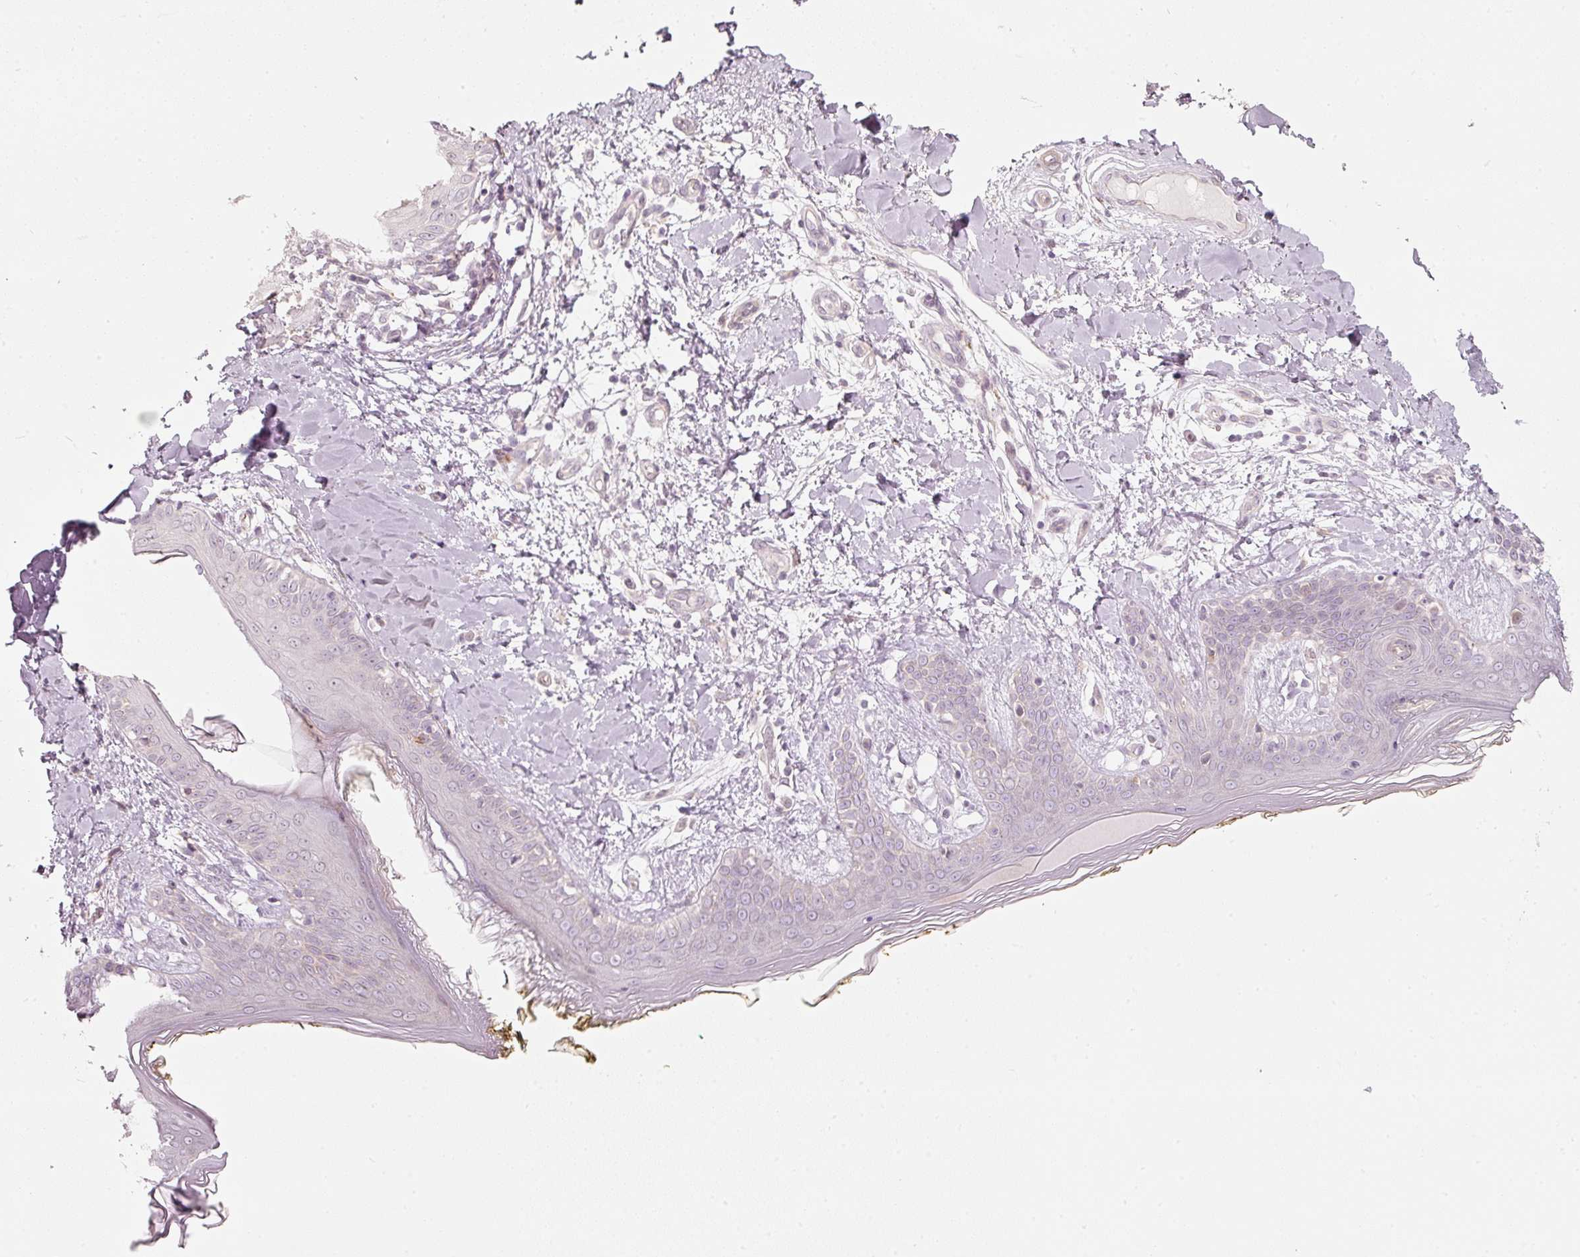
{"staining": {"intensity": "negative", "quantity": "none", "location": "none"}, "tissue": "skin", "cell_type": "Fibroblasts", "image_type": "normal", "snomed": [{"axis": "morphology", "description": "Normal tissue, NOS"}, {"axis": "topography", "description": "Skin"}], "caption": "A histopathology image of skin stained for a protein demonstrates no brown staining in fibroblasts.", "gene": "KCNQ1", "patient": {"sex": "female", "age": 34}}